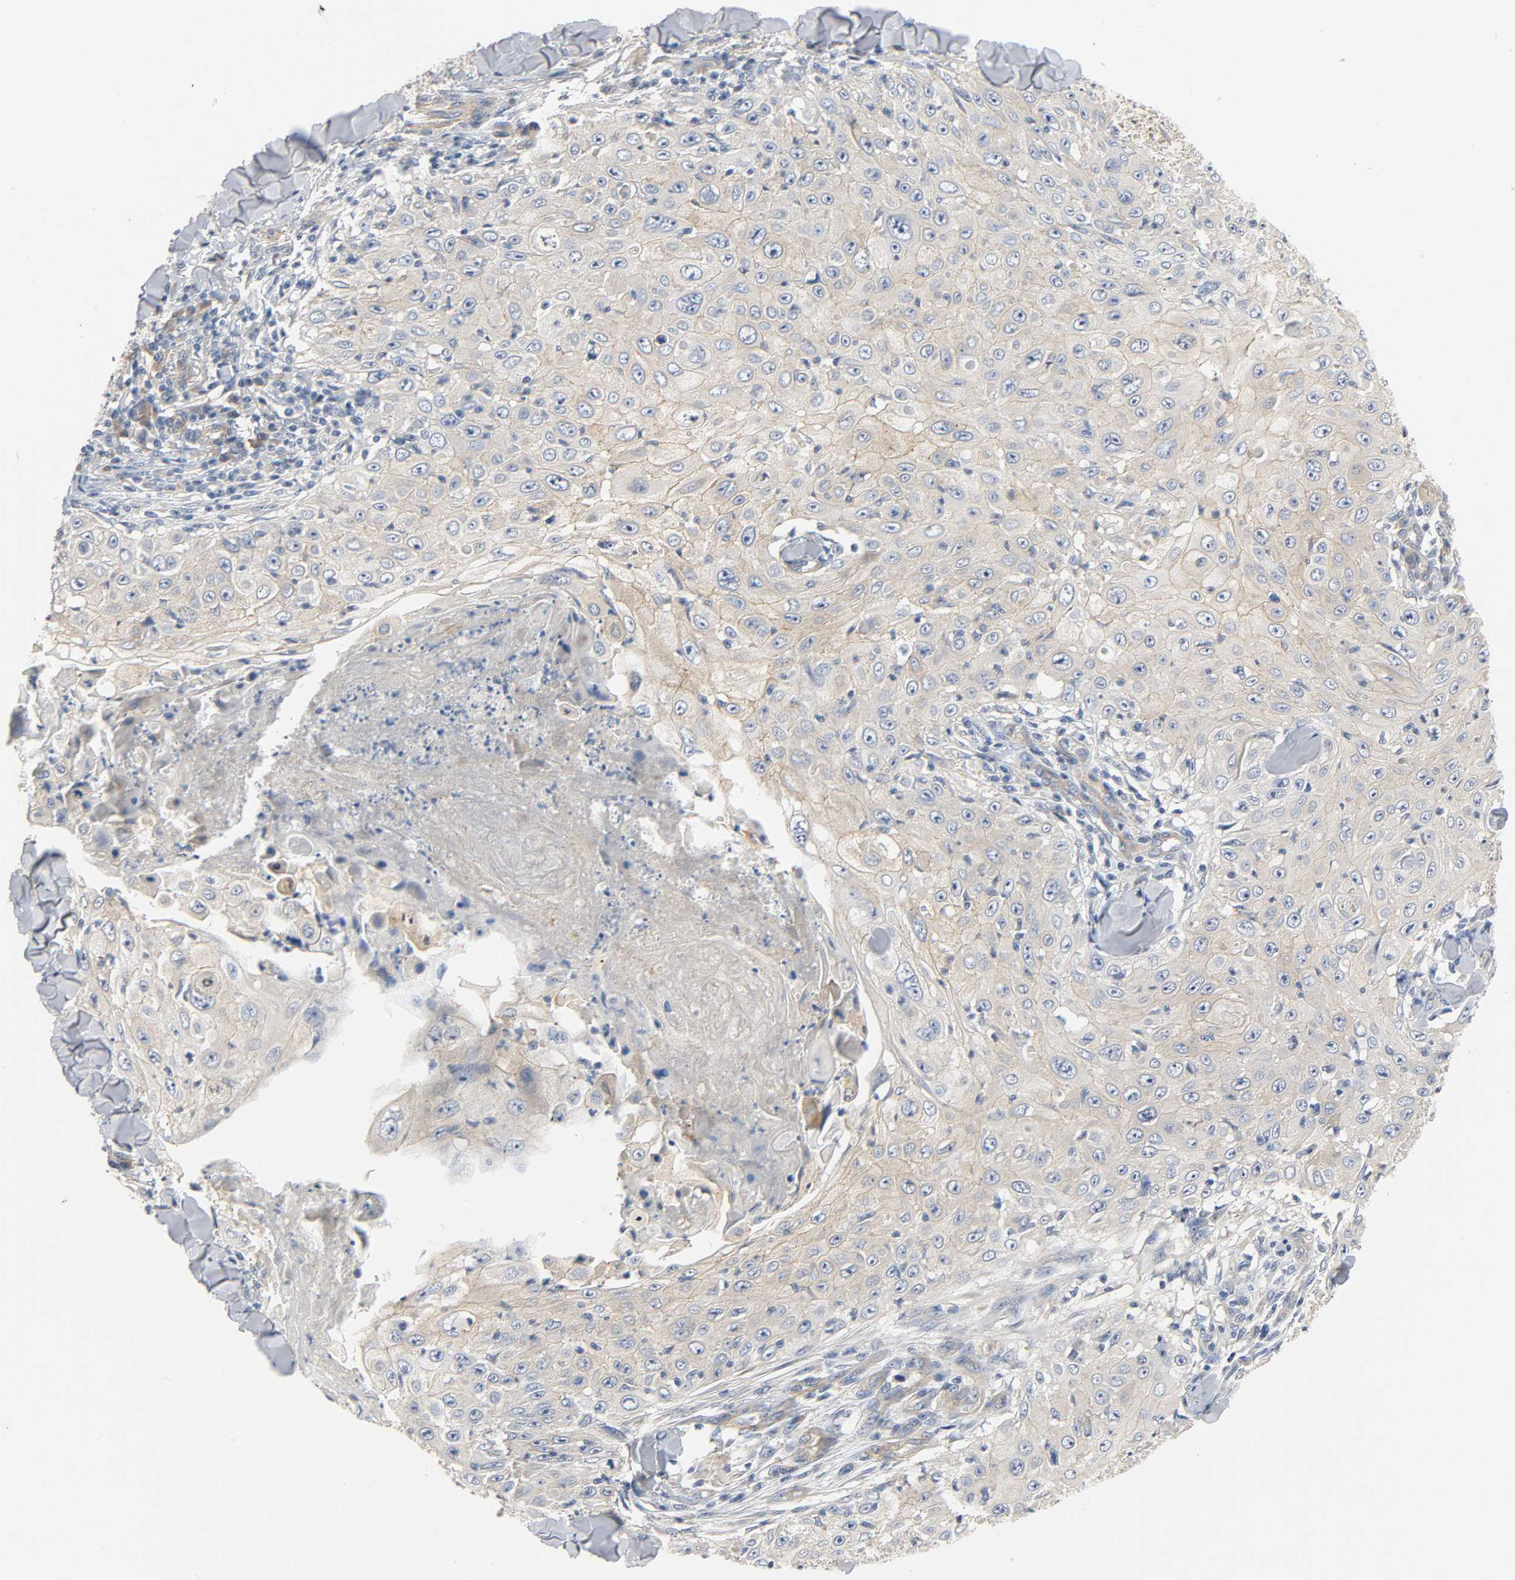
{"staining": {"intensity": "weak", "quantity": "25%-75%", "location": "cytoplasmic/membranous"}, "tissue": "skin cancer", "cell_type": "Tumor cells", "image_type": "cancer", "snomed": [{"axis": "morphology", "description": "Squamous cell carcinoma, NOS"}, {"axis": "topography", "description": "Skin"}], "caption": "Immunohistochemistry (IHC) of human skin cancer (squamous cell carcinoma) exhibits low levels of weak cytoplasmic/membranous staining in approximately 25%-75% of tumor cells.", "gene": "ARPC1A", "patient": {"sex": "male", "age": 86}}